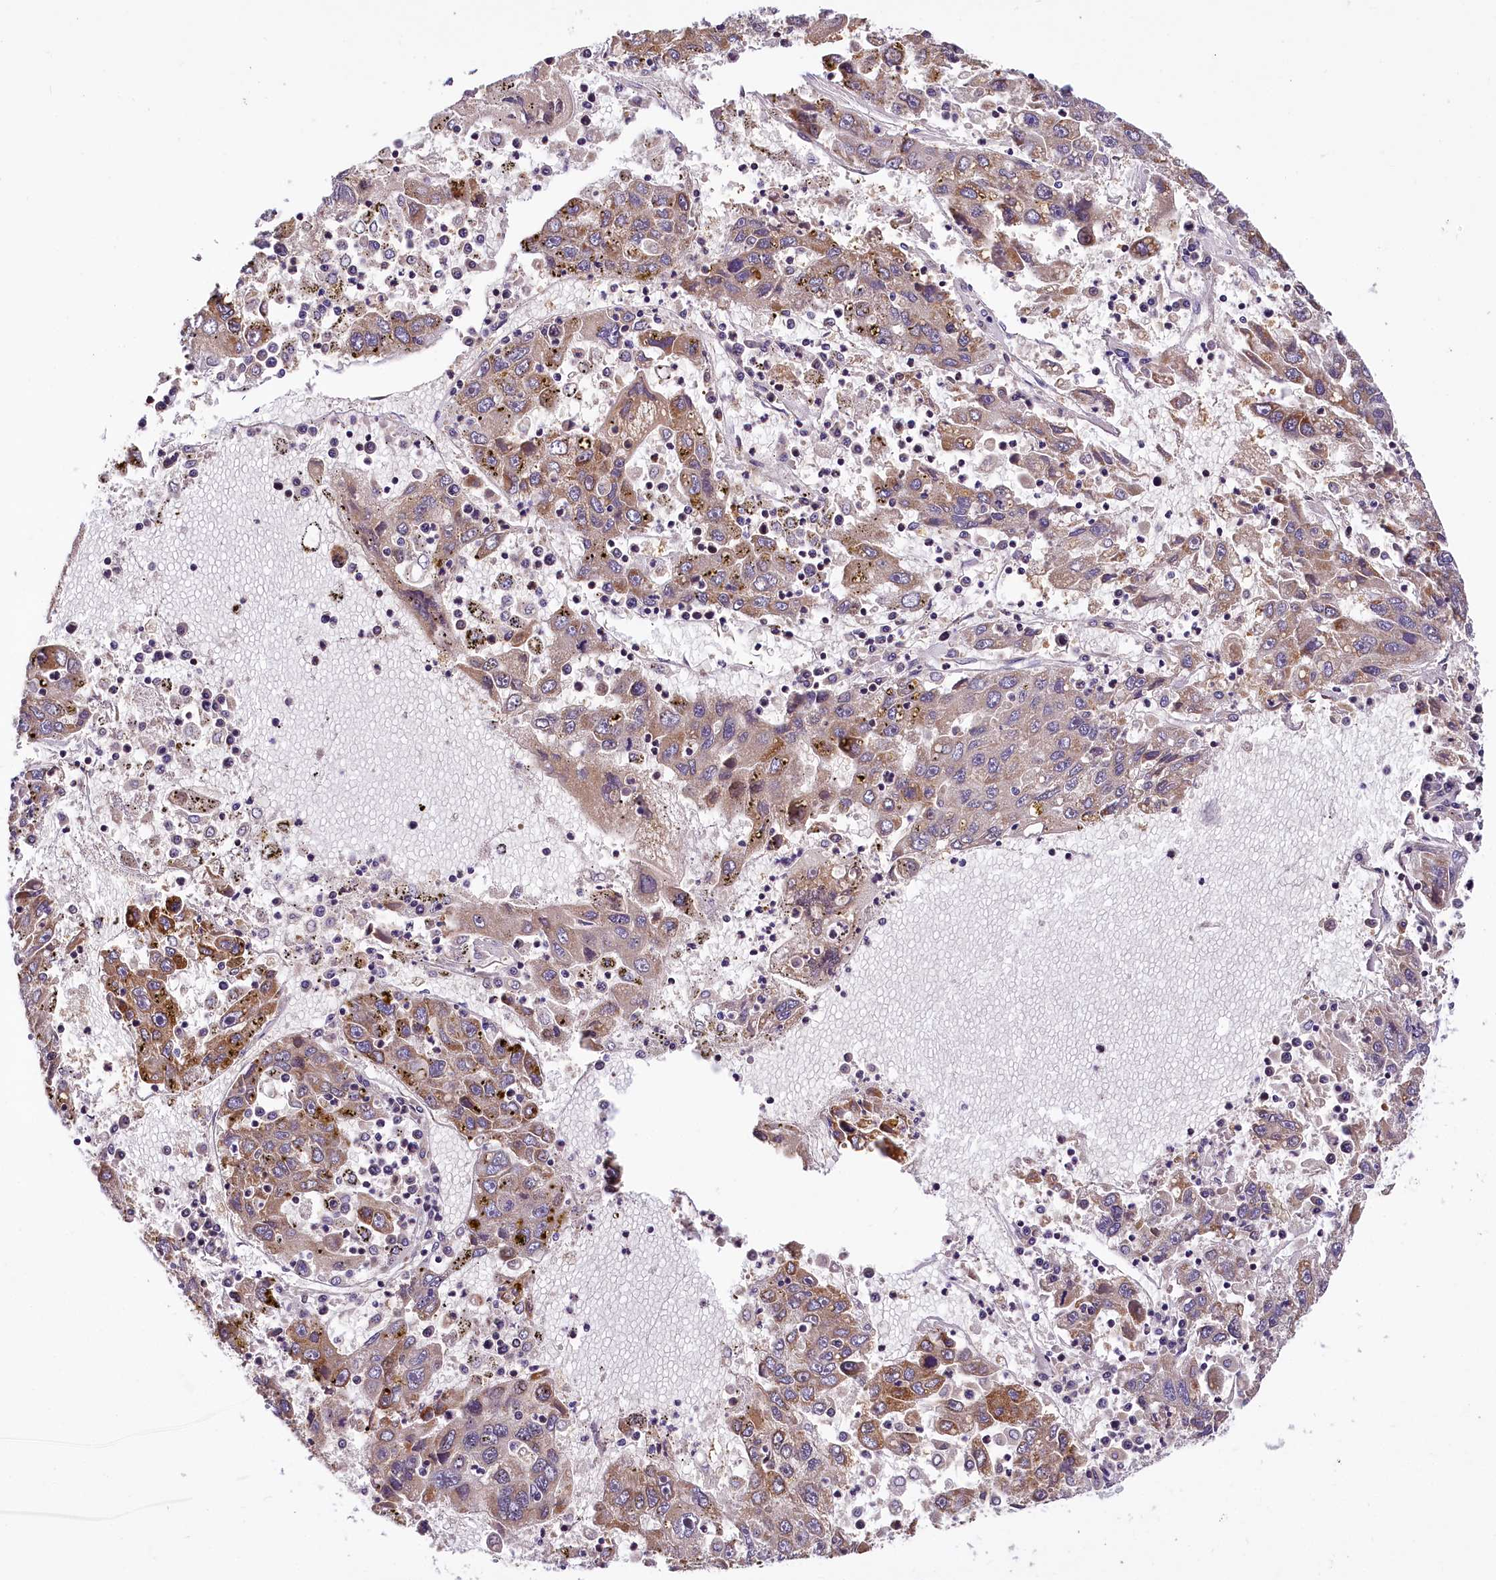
{"staining": {"intensity": "moderate", "quantity": ">75%", "location": "cytoplasmic/membranous"}, "tissue": "liver cancer", "cell_type": "Tumor cells", "image_type": "cancer", "snomed": [{"axis": "morphology", "description": "Carcinoma, Hepatocellular, NOS"}, {"axis": "topography", "description": "Liver"}], "caption": "Liver cancer (hepatocellular carcinoma) stained with a brown dye demonstrates moderate cytoplasmic/membranous positive positivity in approximately >75% of tumor cells.", "gene": "SUPV3L1", "patient": {"sex": "male", "age": 49}}